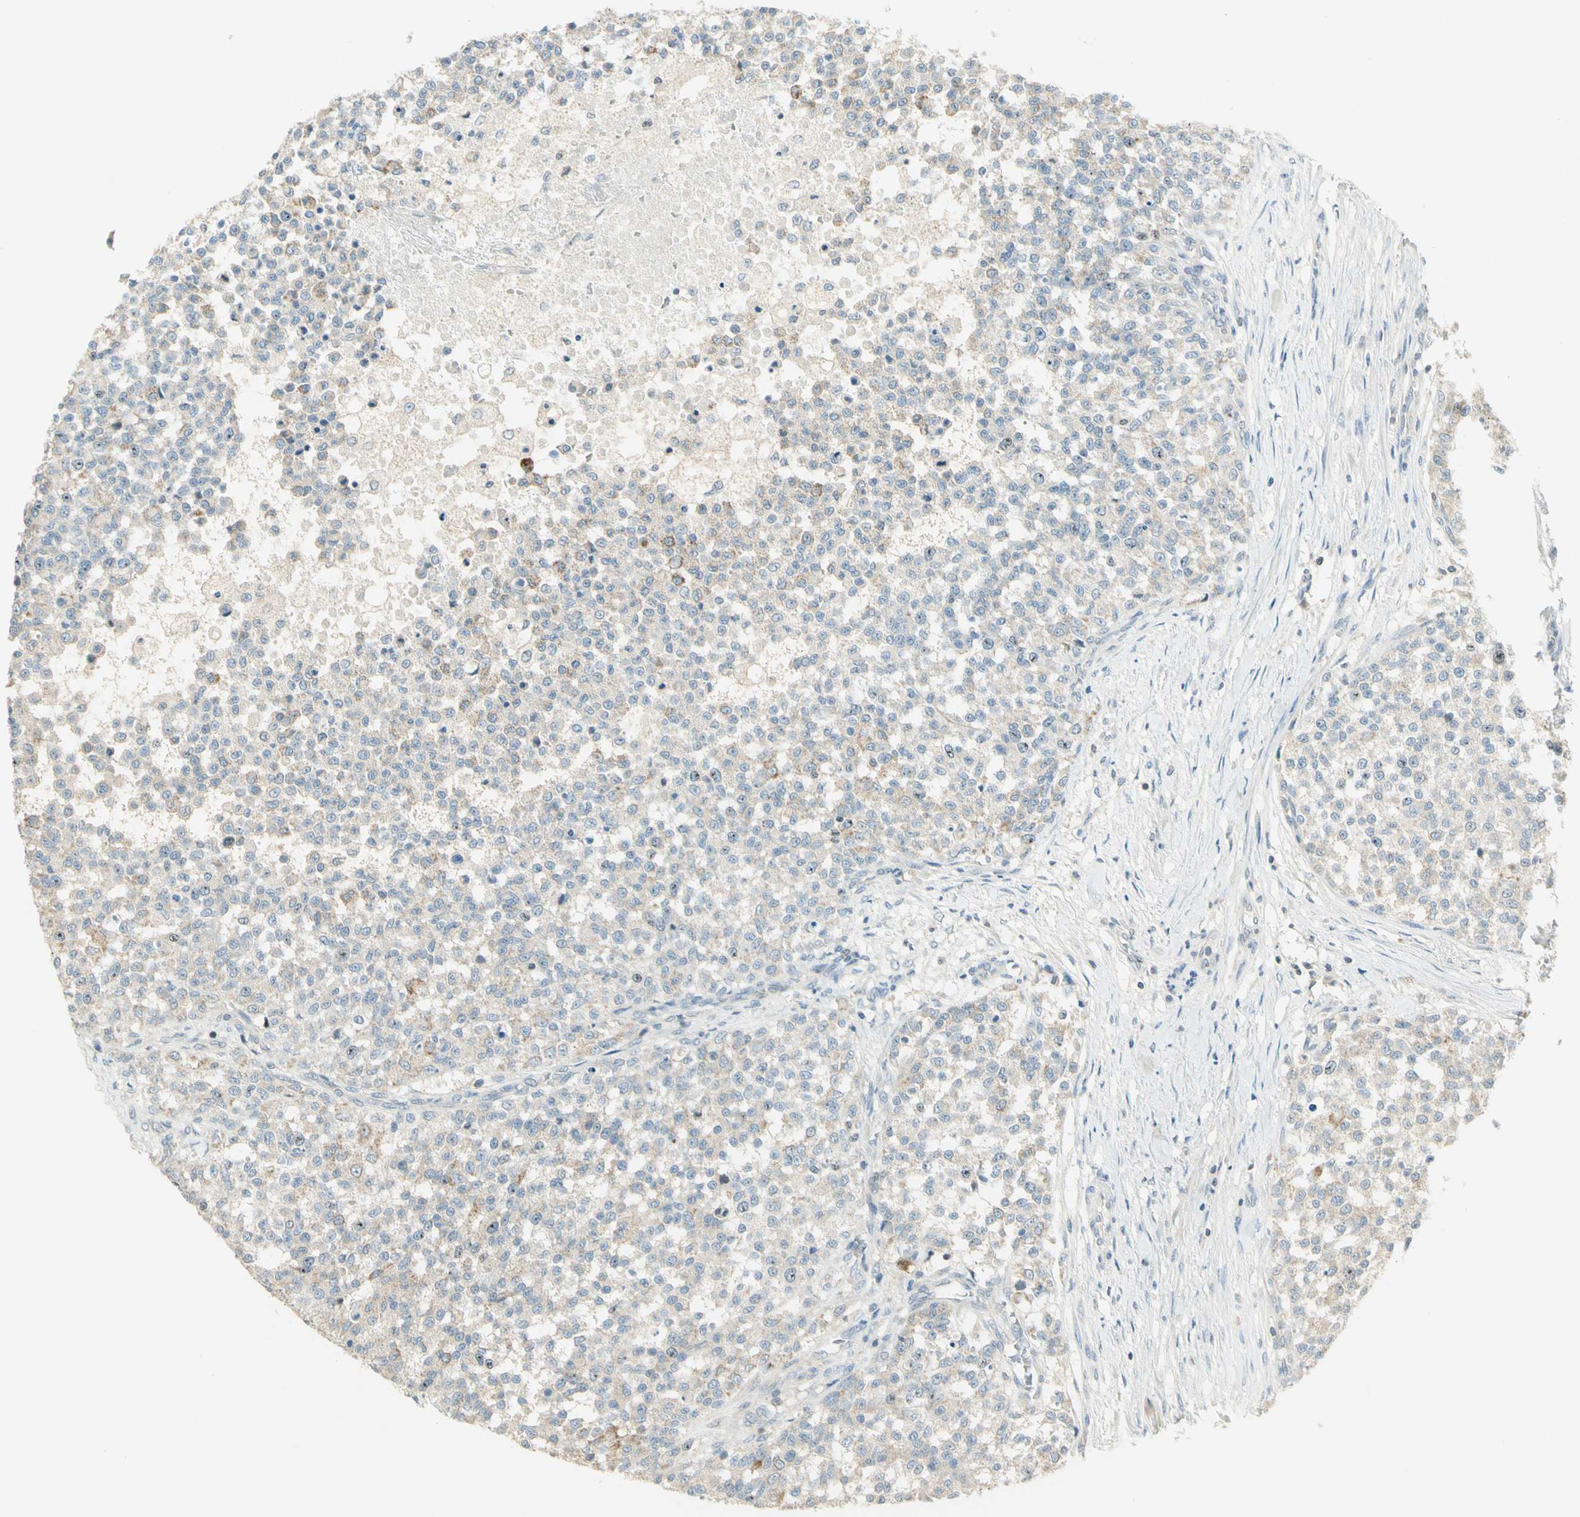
{"staining": {"intensity": "weak", "quantity": "25%-75%", "location": "cytoplasmic/membranous"}, "tissue": "testis cancer", "cell_type": "Tumor cells", "image_type": "cancer", "snomed": [{"axis": "morphology", "description": "Seminoma, NOS"}, {"axis": "topography", "description": "Testis"}], "caption": "Human seminoma (testis) stained for a protein (brown) shows weak cytoplasmic/membranous positive expression in approximately 25%-75% of tumor cells.", "gene": "BIRC2", "patient": {"sex": "male", "age": 59}}